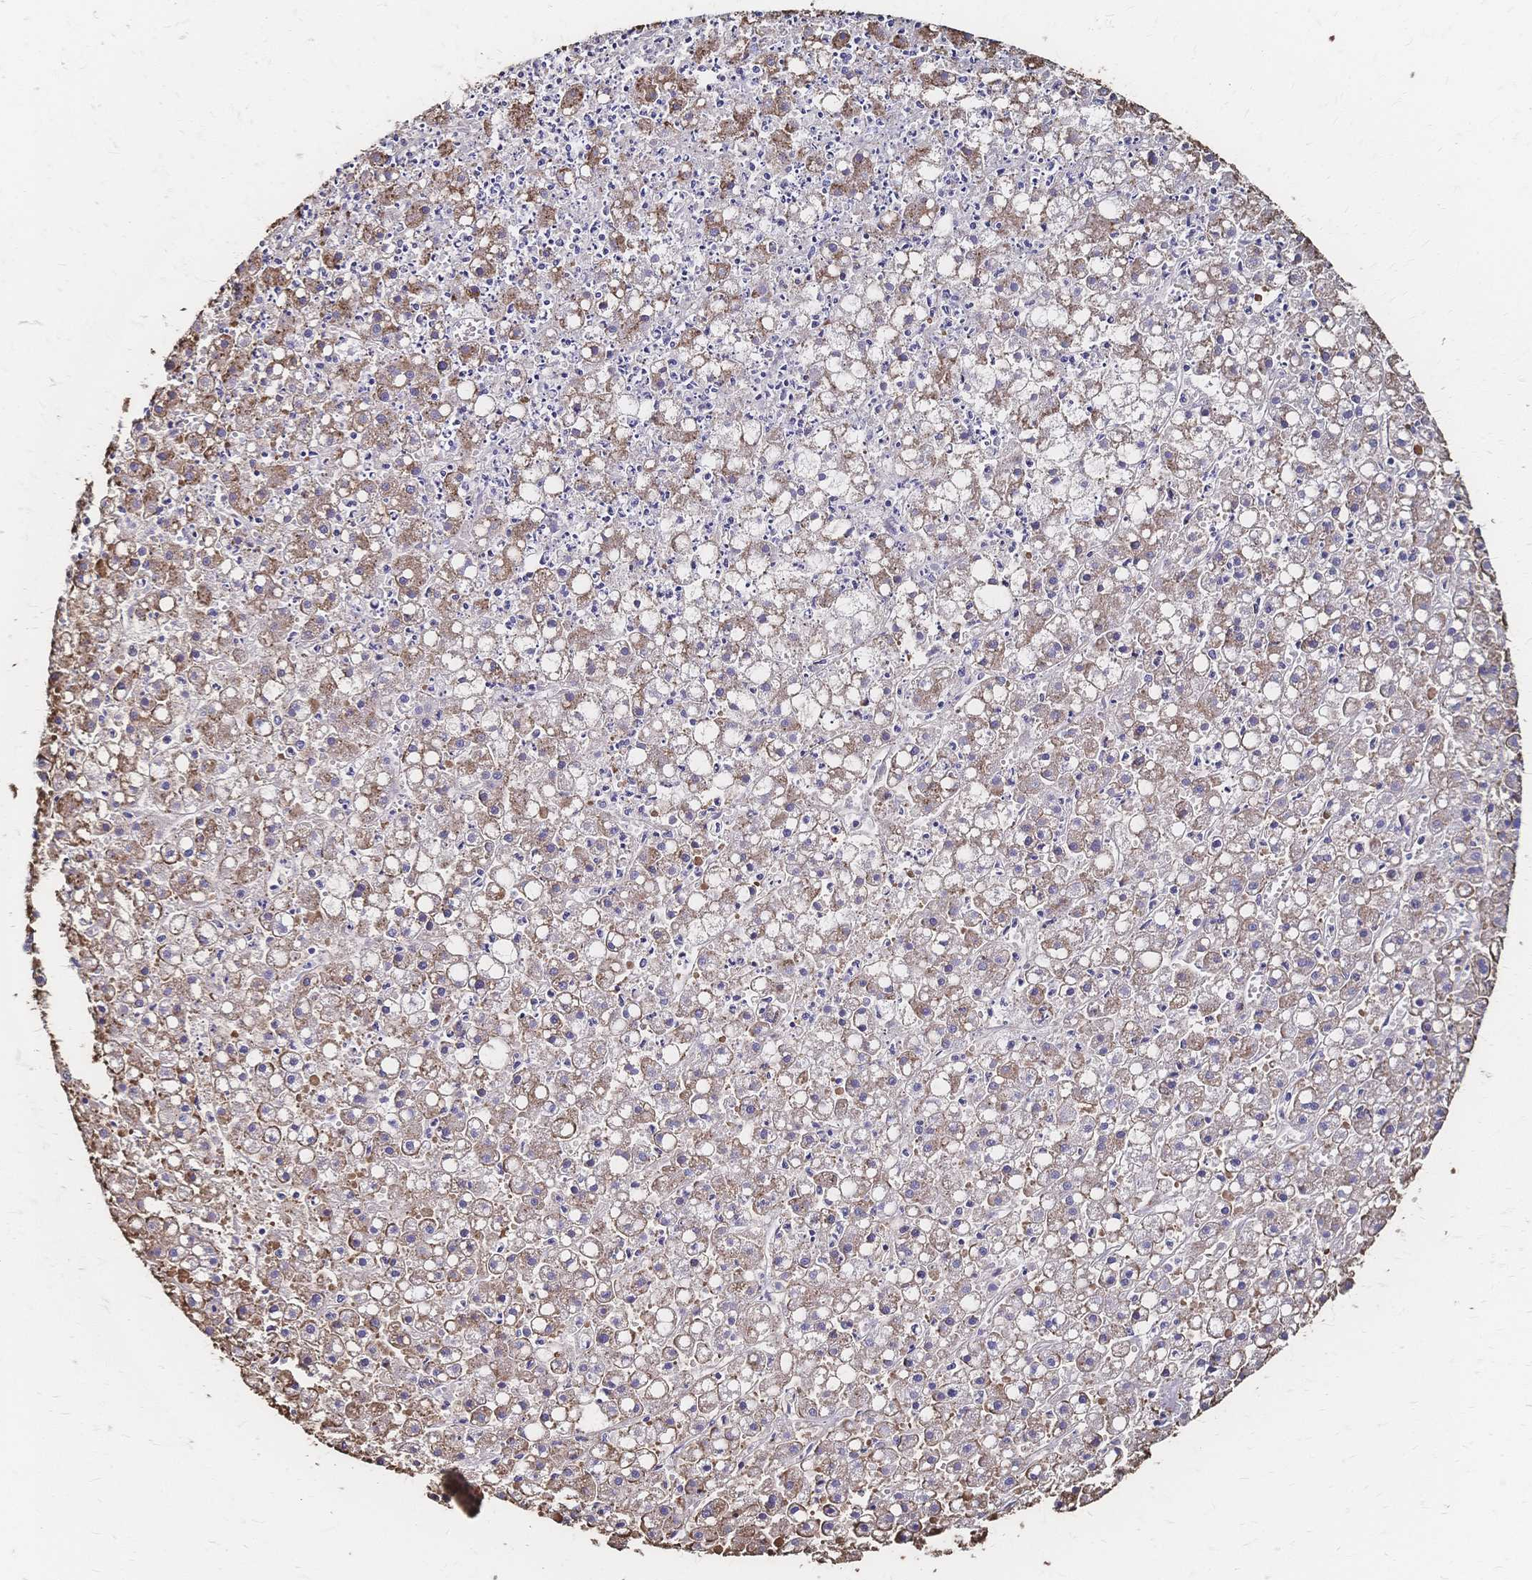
{"staining": {"intensity": "weak", "quantity": ">75%", "location": "cytoplasmic/membranous"}, "tissue": "liver cancer", "cell_type": "Tumor cells", "image_type": "cancer", "snomed": [{"axis": "morphology", "description": "Carcinoma, Hepatocellular, NOS"}, {"axis": "topography", "description": "Liver"}], "caption": "Immunohistochemical staining of hepatocellular carcinoma (liver) displays low levels of weak cytoplasmic/membranous positivity in about >75% of tumor cells.", "gene": "SLC5A1", "patient": {"sex": "male", "age": 67}}